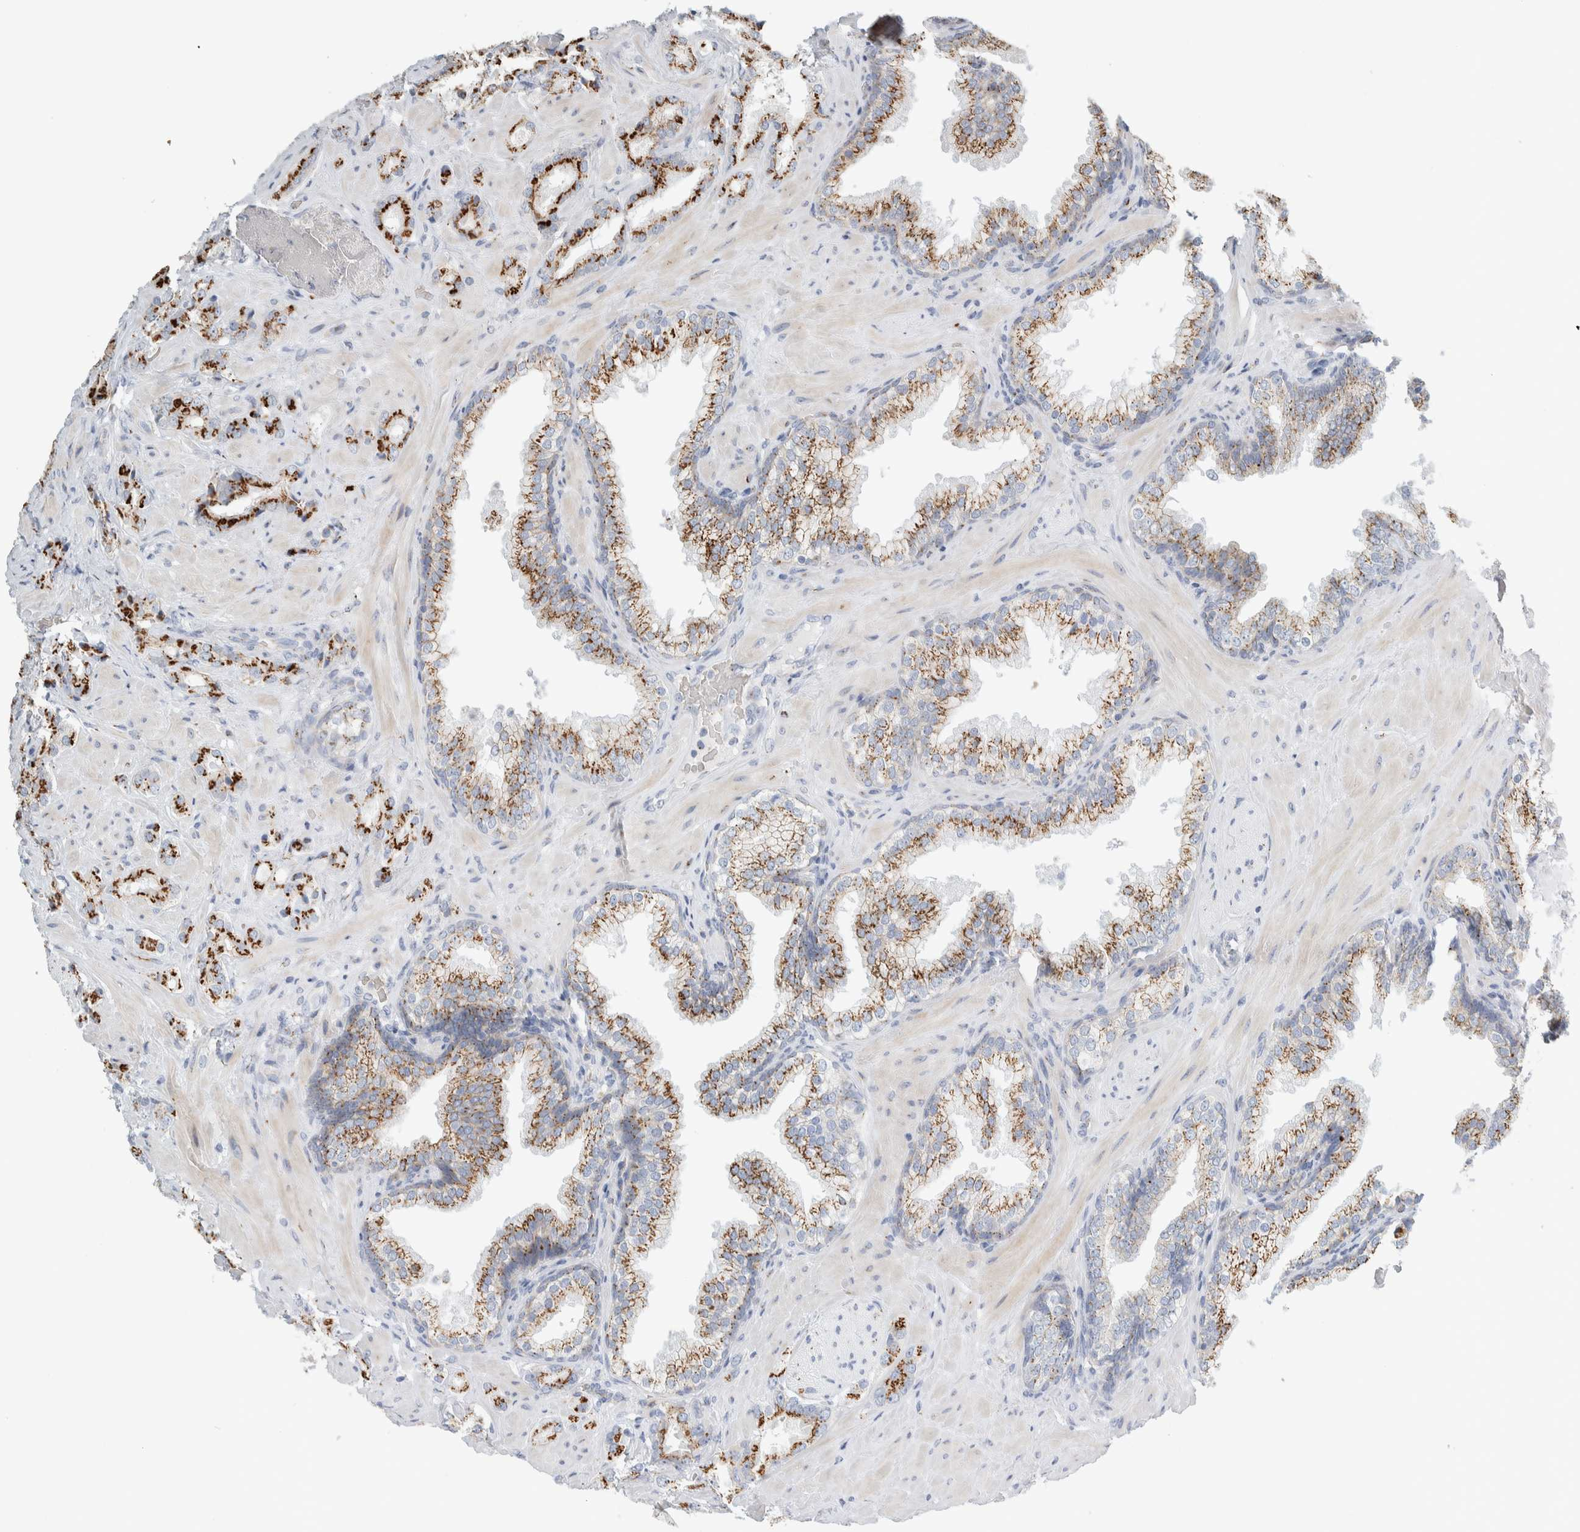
{"staining": {"intensity": "strong", "quantity": "25%-75%", "location": "cytoplasmic/membranous"}, "tissue": "prostate cancer", "cell_type": "Tumor cells", "image_type": "cancer", "snomed": [{"axis": "morphology", "description": "Adenocarcinoma, High grade"}, {"axis": "topography", "description": "Prostate"}], "caption": "IHC image of neoplastic tissue: prostate high-grade adenocarcinoma stained using IHC demonstrates high levels of strong protein expression localized specifically in the cytoplasmic/membranous of tumor cells, appearing as a cytoplasmic/membranous brown color.", "gene": "SLC38A10", "patient": {"sex": "male", "age": 64}}